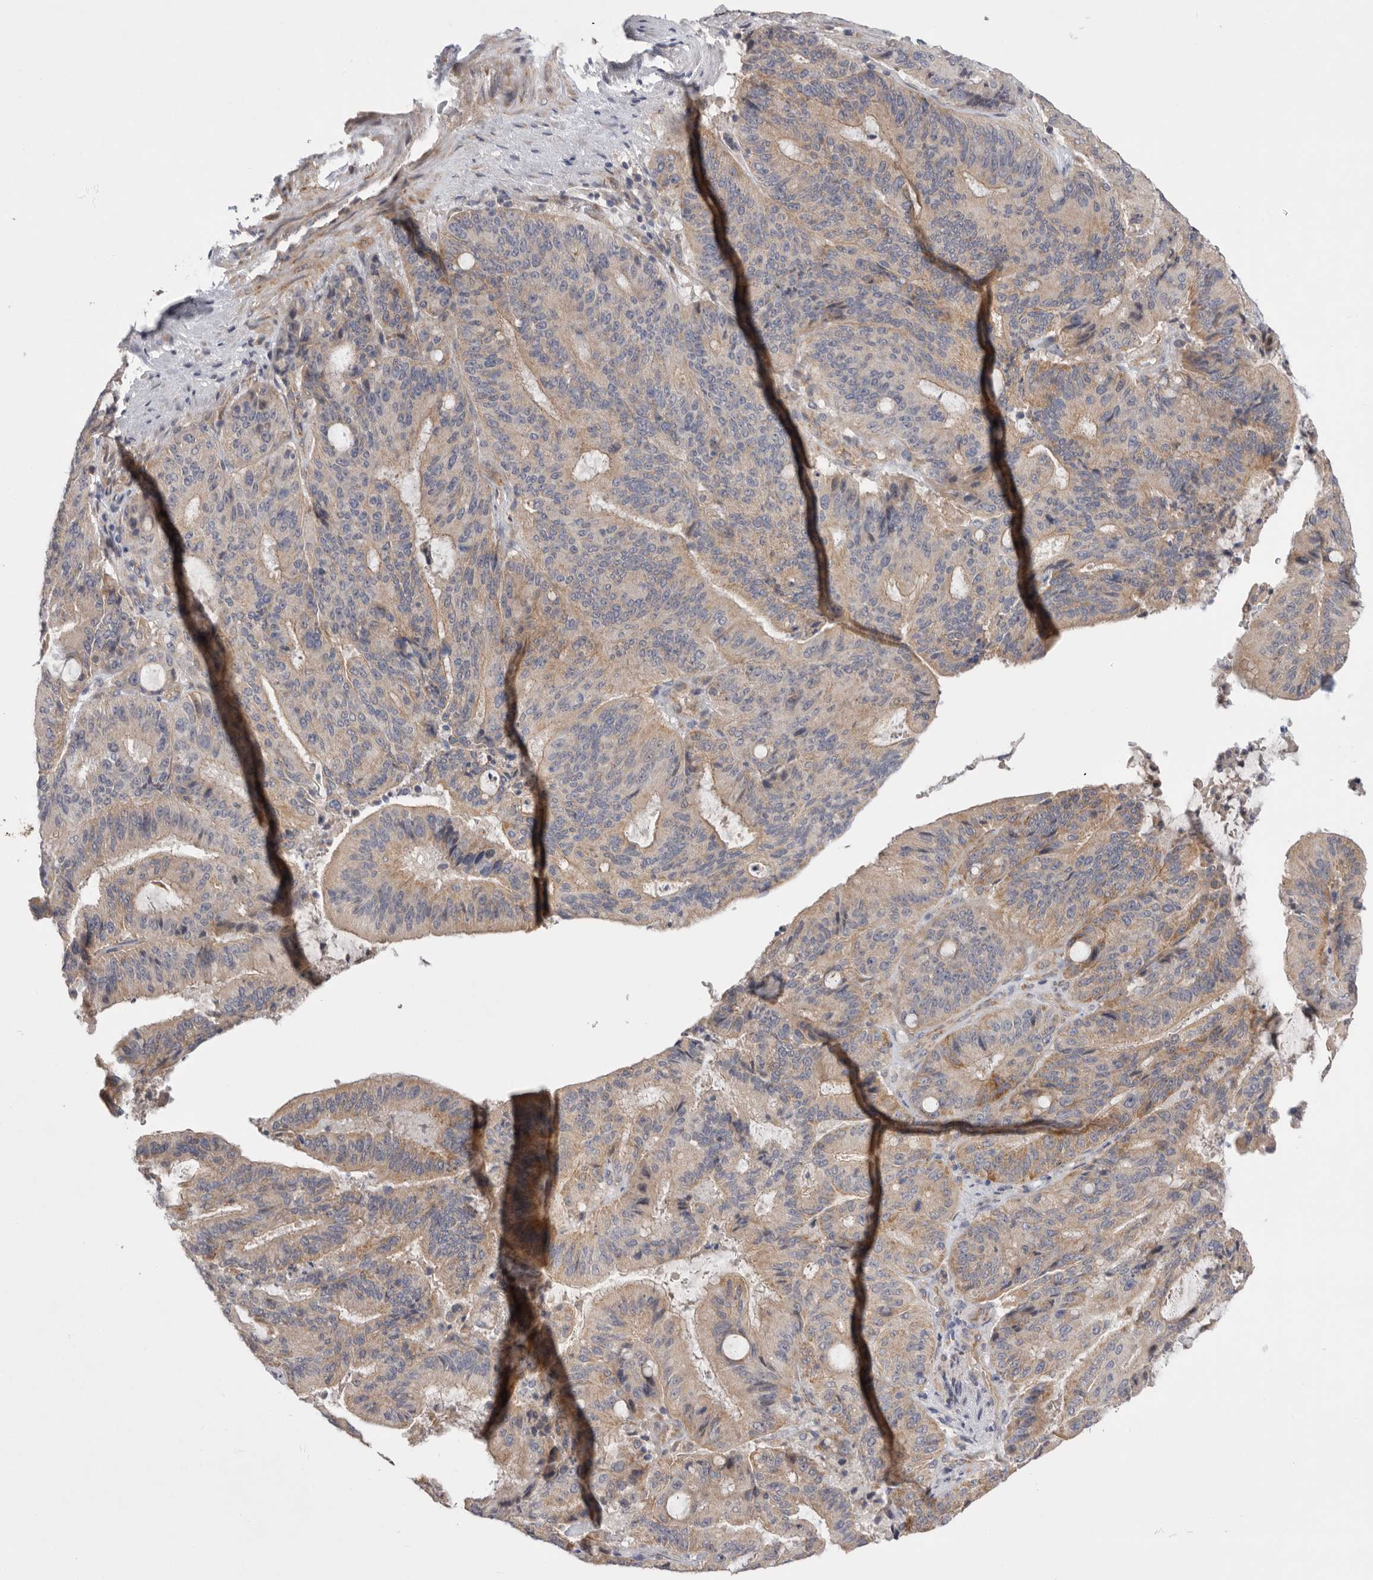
{"staining": {"intensity": "weak", "quantity": "25%-75%", "location": "cytoplasmic/membranous"}, "tissue": "liver cancer", "cell_type": "Tumor cells", "image_type": "cancer", "snomed": [{"axis": "morphology", "description": "Normal tissue, NOS"}, {"axis": "morphology", "description": "Cholangiocarcinoma"}, {"axis": "topography", "description": "Liver"}, {"axis": "topography", "description": "Peripheral nerve tissue"}], "caption": "Immunohistochemical staining of liver cancer shows low levels of weak cytoplasmic/membranous protein positivity in approximately 25%-75% of tumor cells. Using DAB (3,3'-diaminobenzidine) (brown) and hematoxylin (blue) stains, captured at high magnification using brightfield microscopy.", "gene": "MTFR1L", "patient": {"sex": "female", "age": 73}}